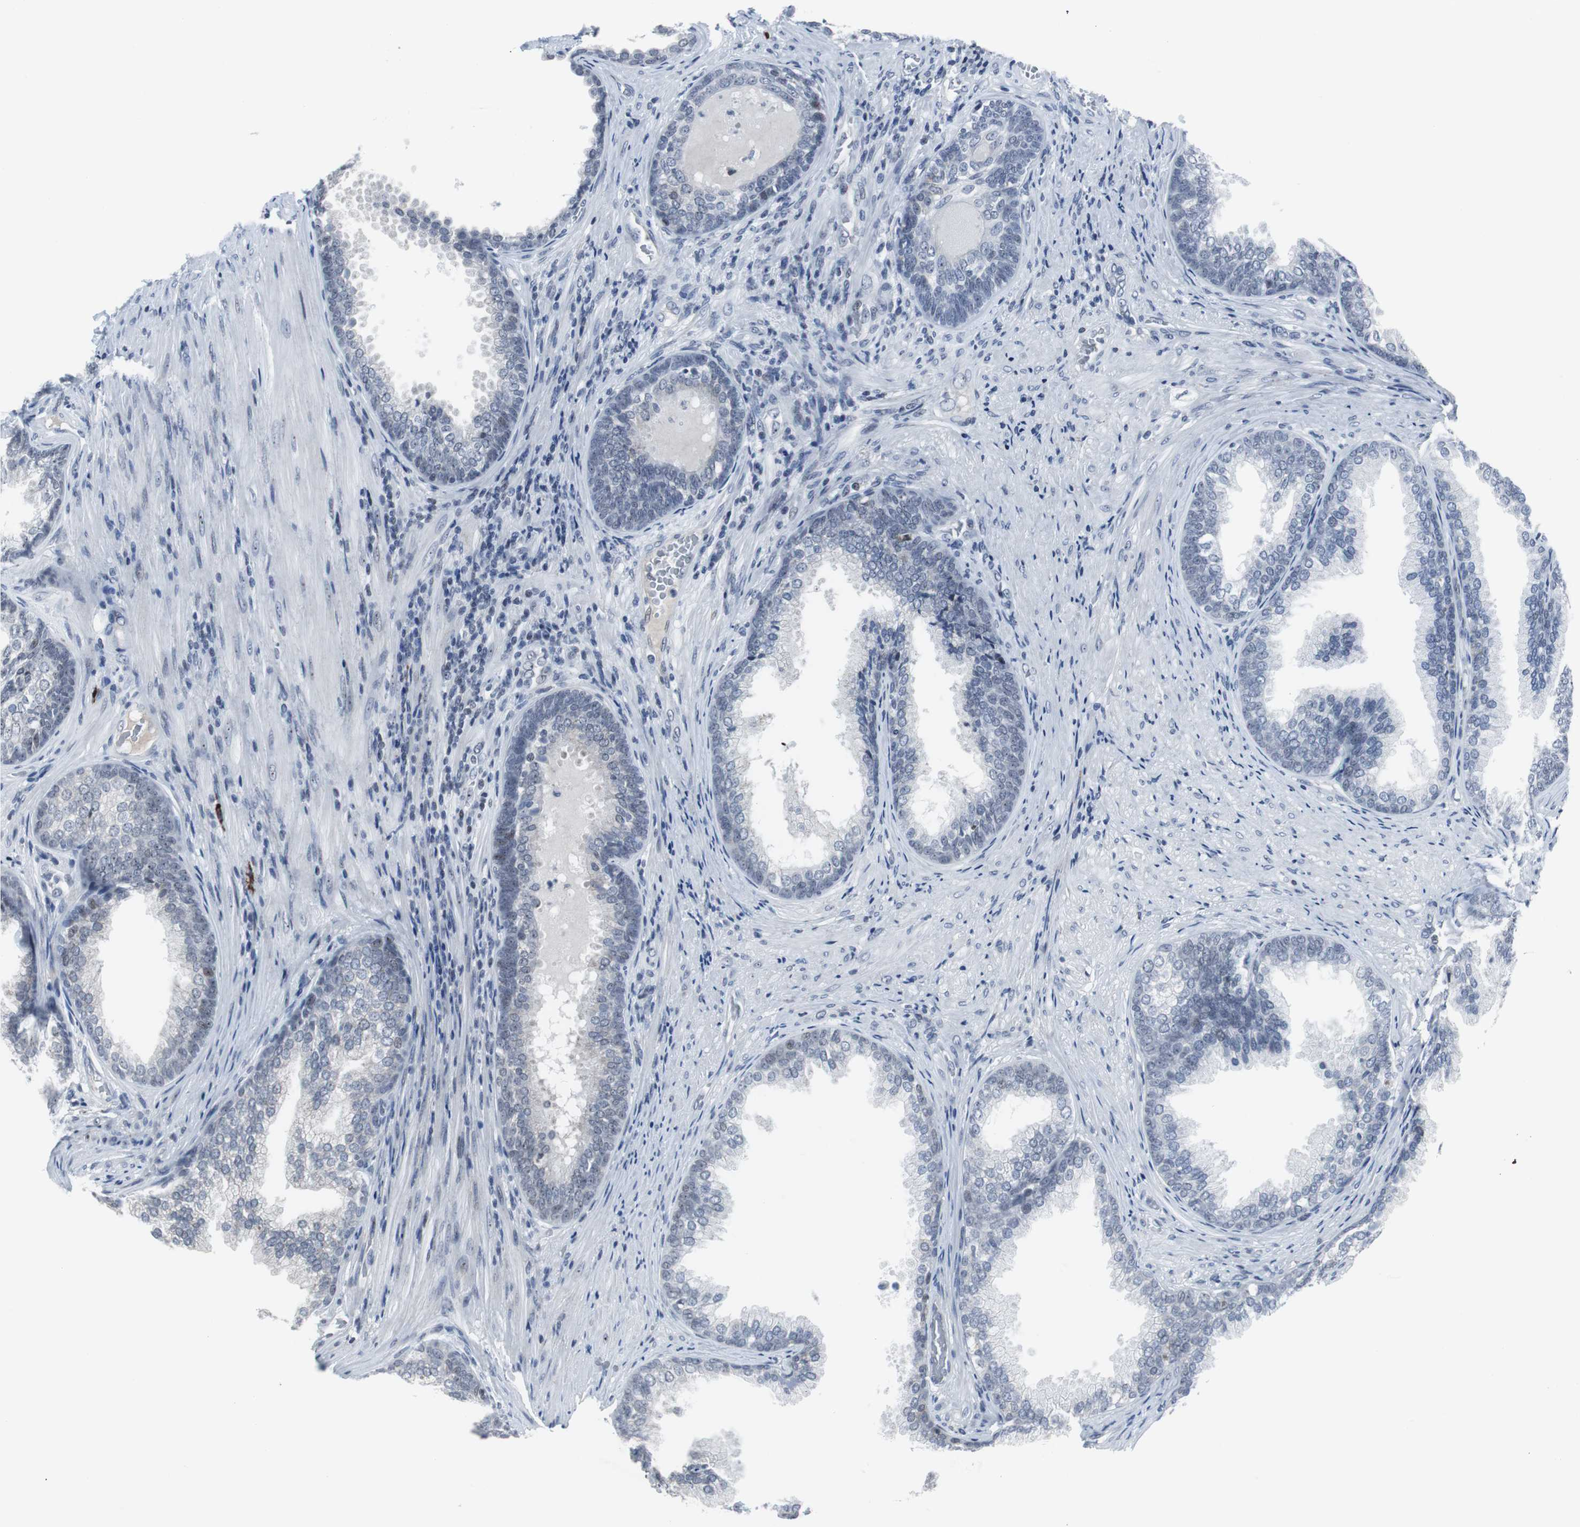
{"staining": {"intensity": "negative", "quantity": "none", "location": "none"}, "tissue": "prostate", "cell_type": "Glandular cells", "image_type": "normal", "snomed": [{"axis": "morphology", "description": "Normal tissue, NOS"}, {"axis": "topography", "description": "Prostate"}], "caption": "Human prostate stained for a protein using immunohistochemistry displays no staining in glandular cells.", "gene": "DOK1", "patient": {"sex": "male", "age": 76}}